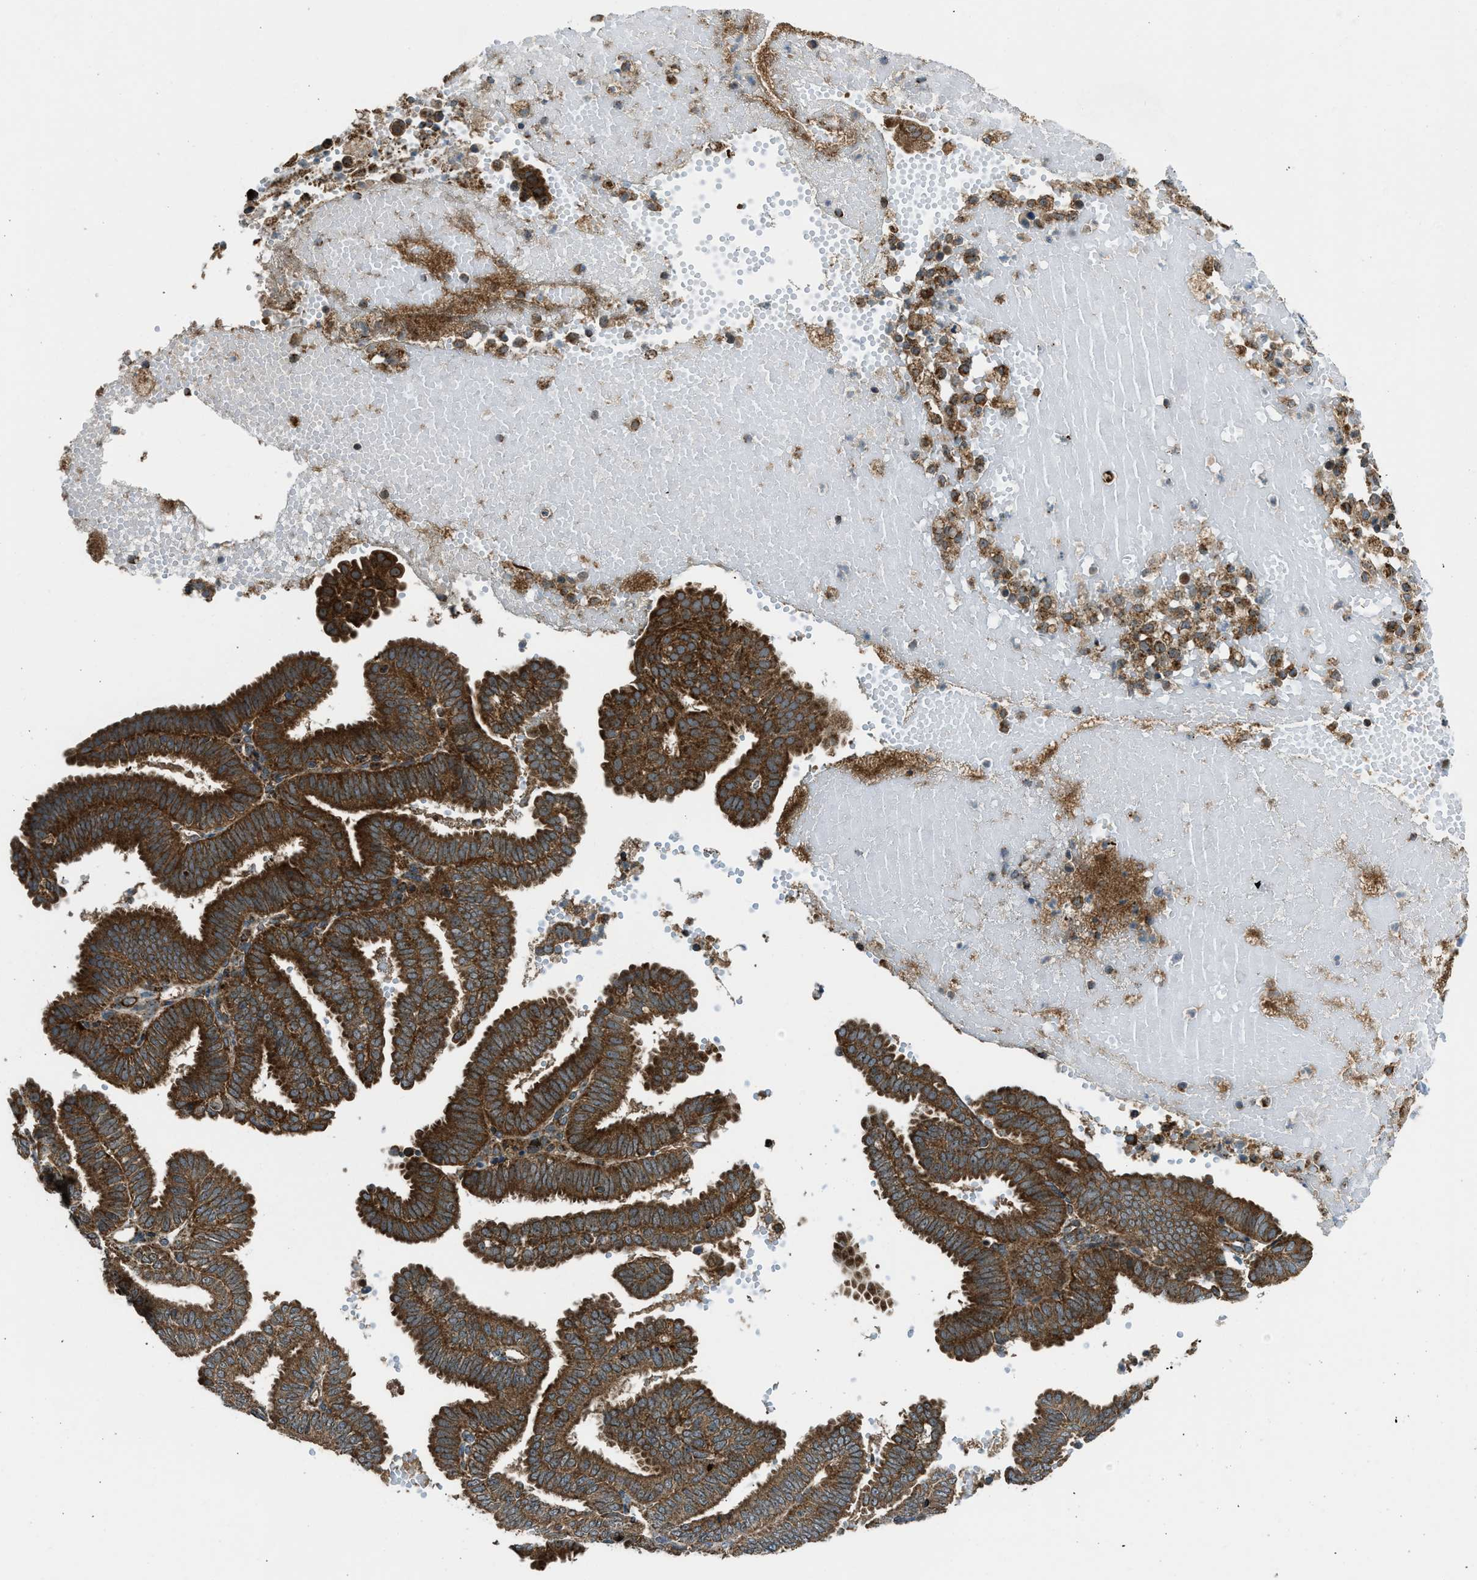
{"staining": {"intensity": "strong", "quantity": ">75%", "location": "cytoplasmic/membranous"}, "tissue": "endometrial cancer", "cell_type": "Tumor cells", "image_type": "cancer", "snomed": [{"axis": "morphology", "description": "Adenocarcinoma, NOS"}, {"axis": "topography", "description": "Endometrium"}], "caption": "This is an image of immunohistochemistry (IHC) staining of endometrial adenocarcinoma, which shows strong positivity in the cytoplasmic/membranous of tumor cells.", "gene": "SESN2", "patient": {"sex": "female", "age": 58}}